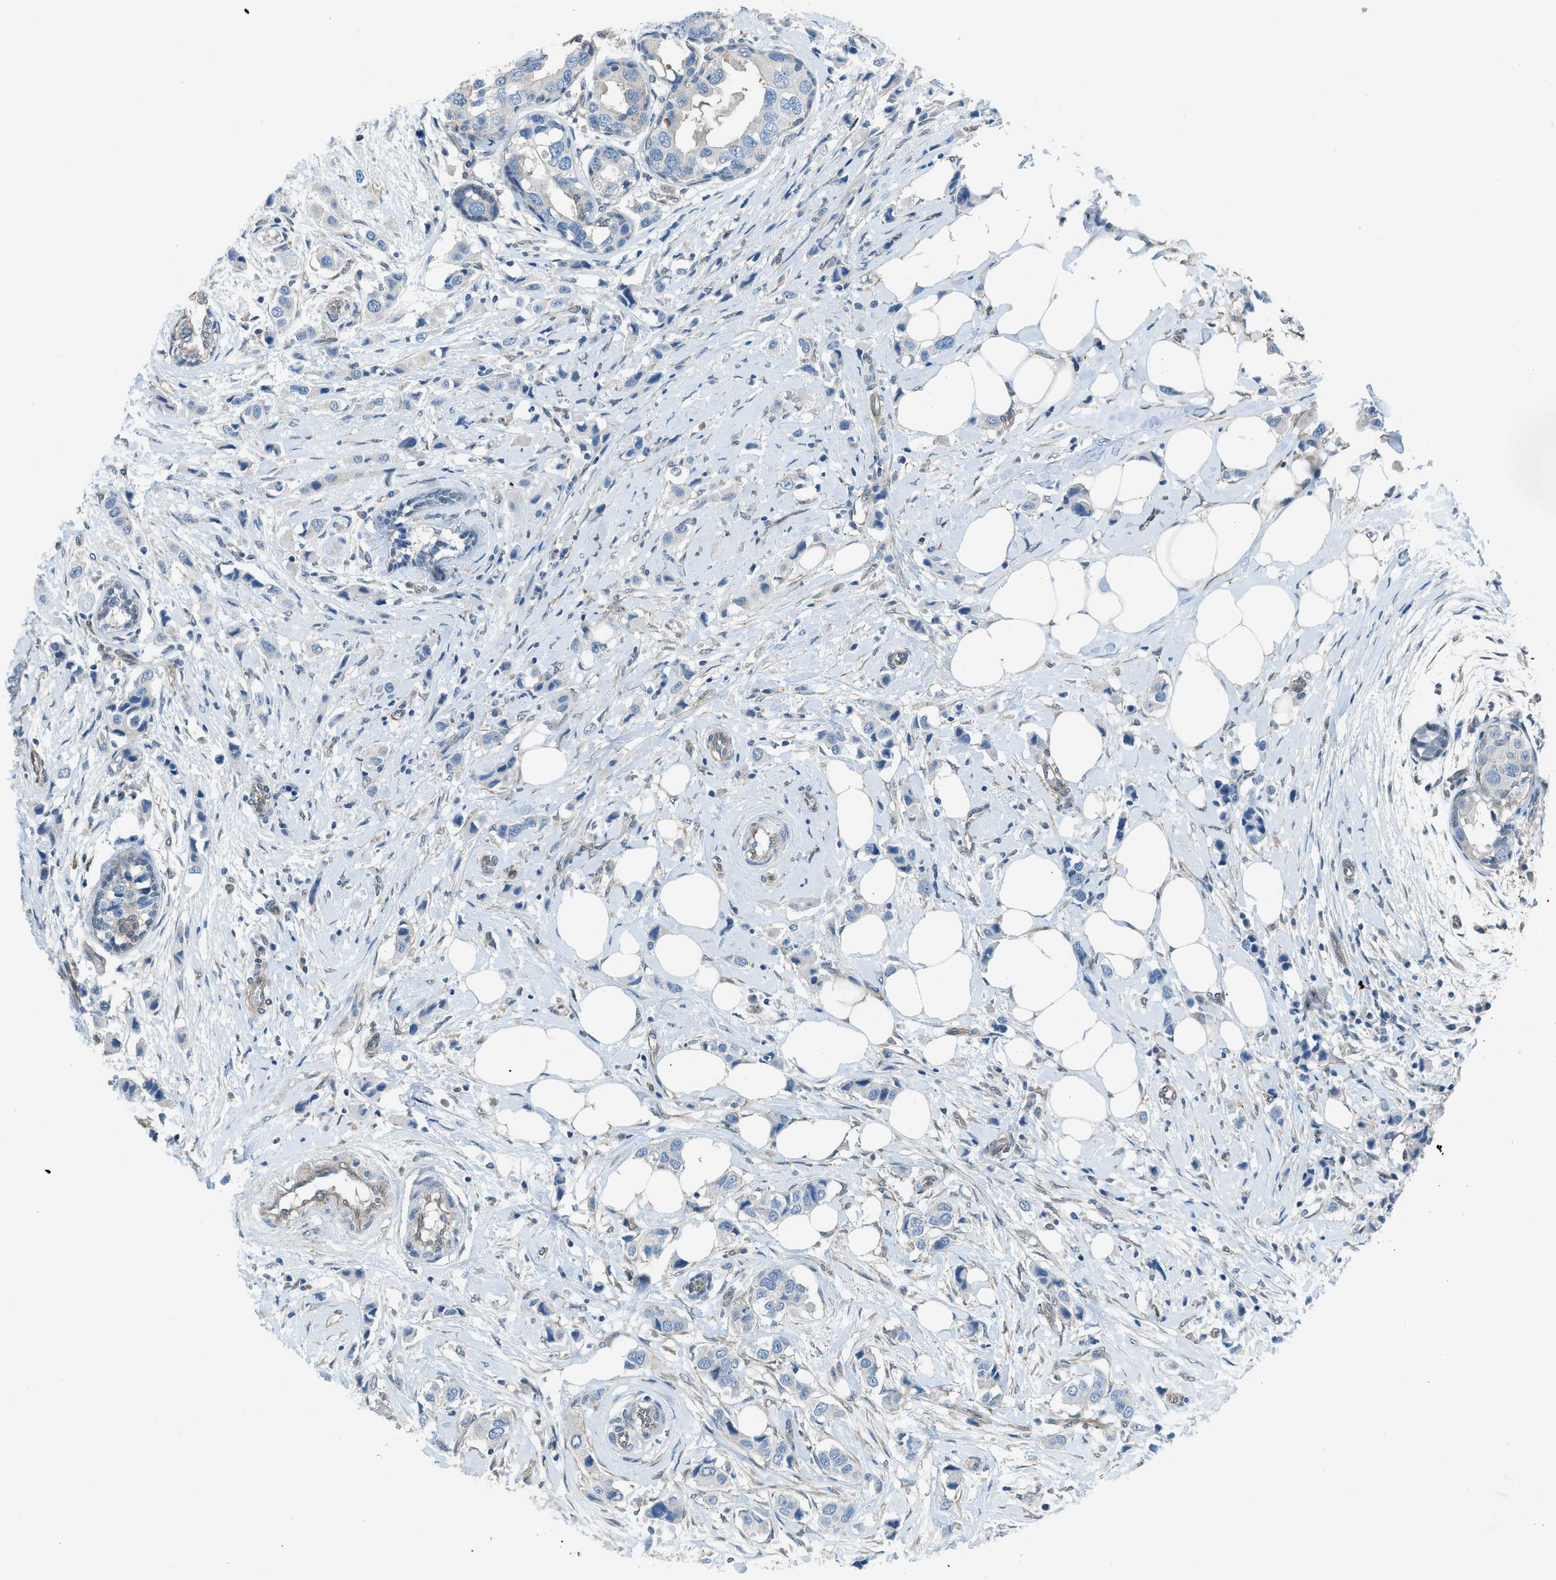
{"staining": {"intensity": "negative", "quantity": "none", "location": "none"}, "tissue": "breast cancer", "cell_type": "Tumor cells", "image_type": "cancer", "snomed": [{"axis": "morphology", "description": "Normal tissue, NOS"}, {"axis": "morphology", "description": "Duct carcinoma"}, {"axis": "topography", "description": "Breast"}], "caption": "There is no significant staining in tumor cells of breast cancer (intraductal carcinoma).", "gene": "PRKN", "patient": {"sex": "female", "age": 50}}